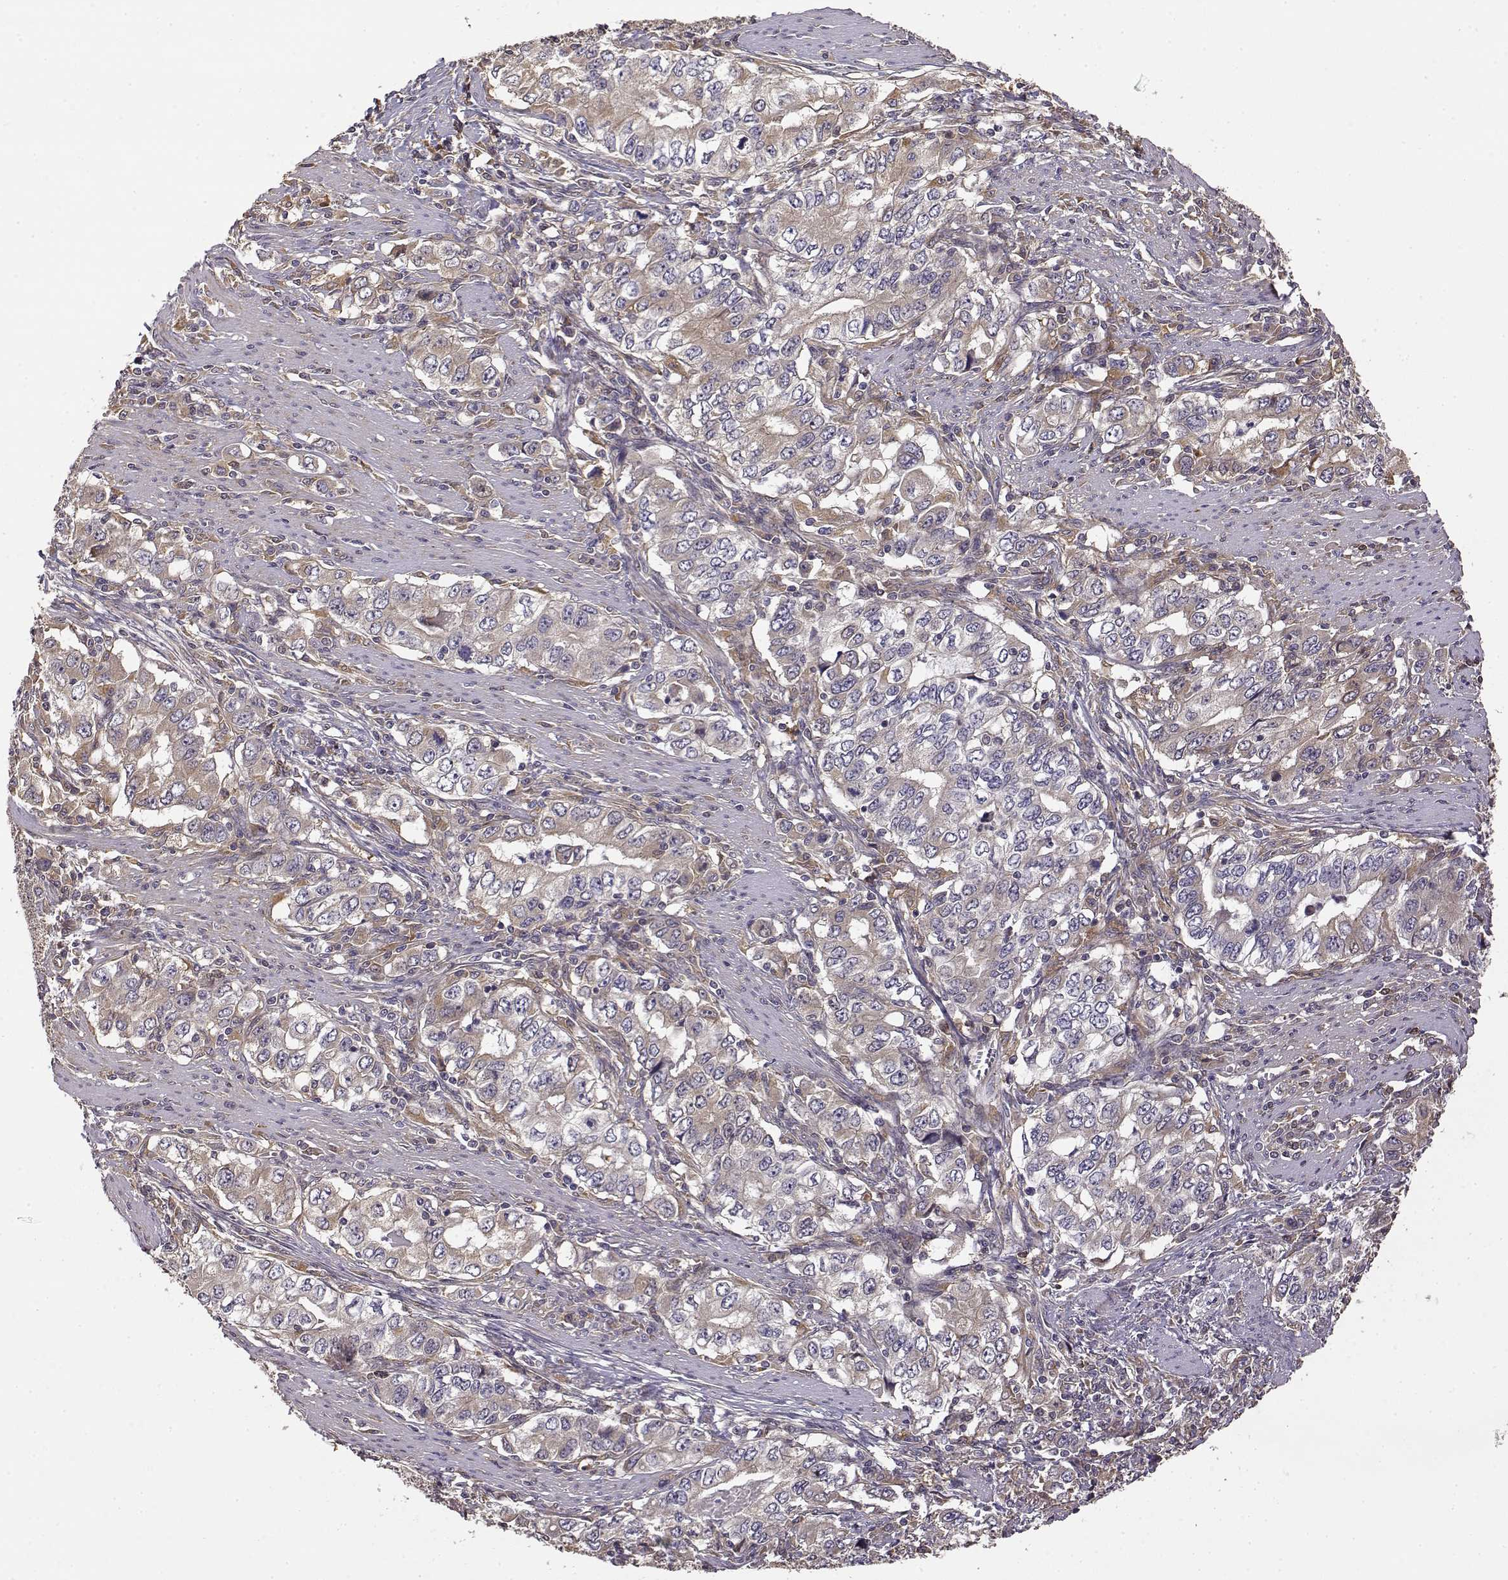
{"staining": {"intensity": "weak", "quantity": "25%-75%", "location": "cytoplasmic/membranous"}, "tissue": "stomach cancer", "cell_type": "Tumor cells", "image_type": "cancer", "snomed": [{"axis": "morphology", "description": "Adenocarcinoma, NOS"}, {"axis": "topography", "description": "Stomach, lower"}], "caption": "Immunohistochemistry (IHC) (DAB (3,3'-diaminobenzidine)) staining of human stomach cancer (adenocarcinoma) reveals weak cytoplasmic/membranous protein positivity in about 25%-75% of tumor cells. (DAB (3,3'-diaminobenzidine) IHC, brown staining for protein, blue staining for nuclei).", "gene": "CRIM1", "patient": {"sex": "female", "age": 72}}